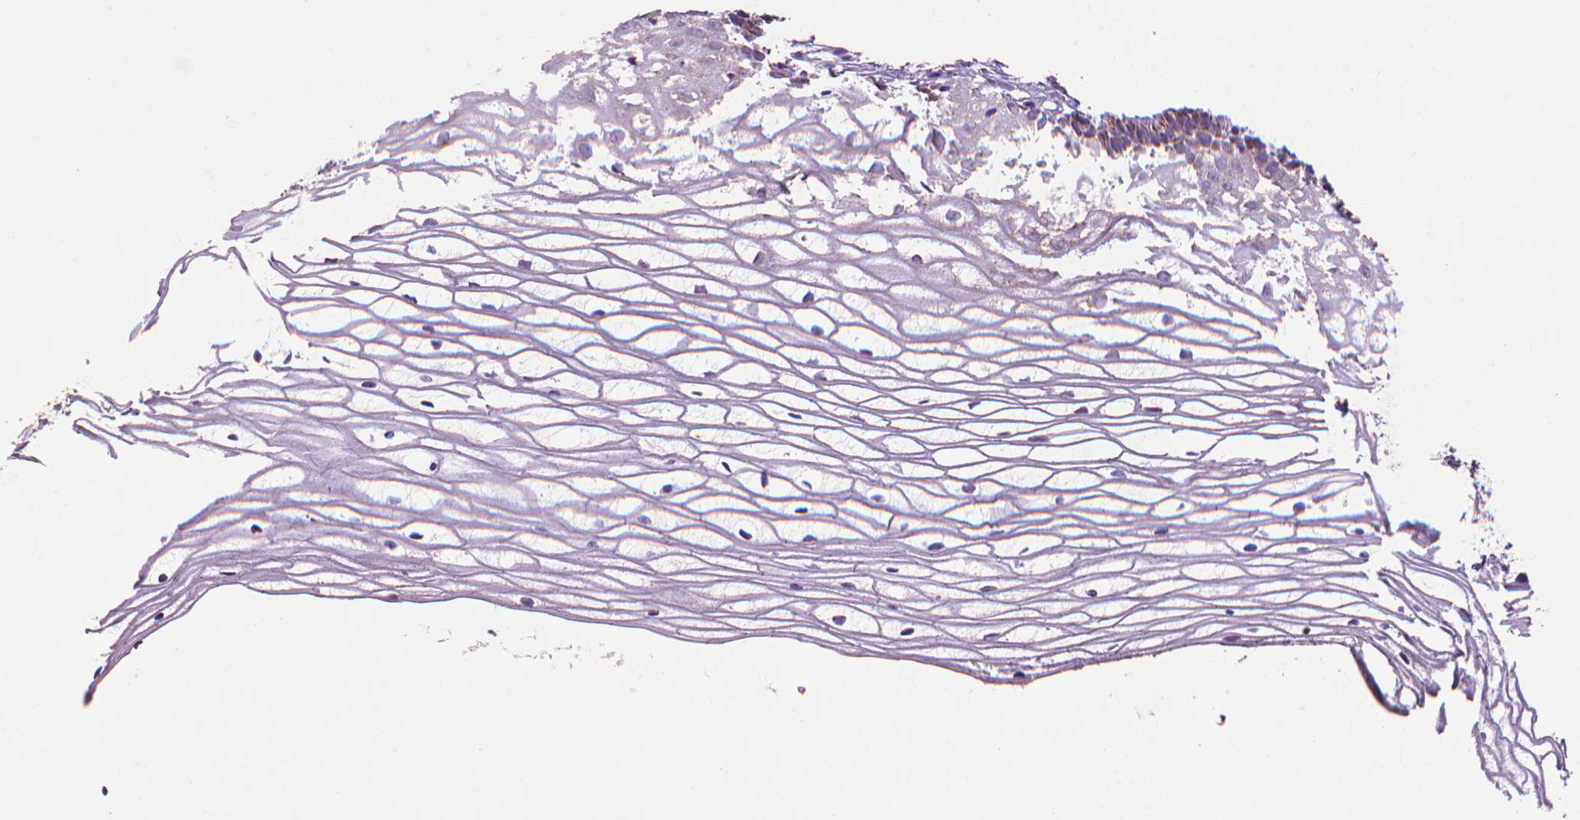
{"staining": {"intensity": "negative", "quantity": "none", "location": "none"}, "tissue": "cervix", "cell_type": "Glandular cells", "image_type": "normal", "snomed": [{"axis": "morphology", "description": "Normal tissue, NOS"}, {"axis": "topography", "description": "Cervix"}], "caption": "The image reveals no staining of glandular cells in benign cervix. Nuclei are stained in blue.", "gene": "VDAC1", "patient": {"sex": "female", "age": 40}}